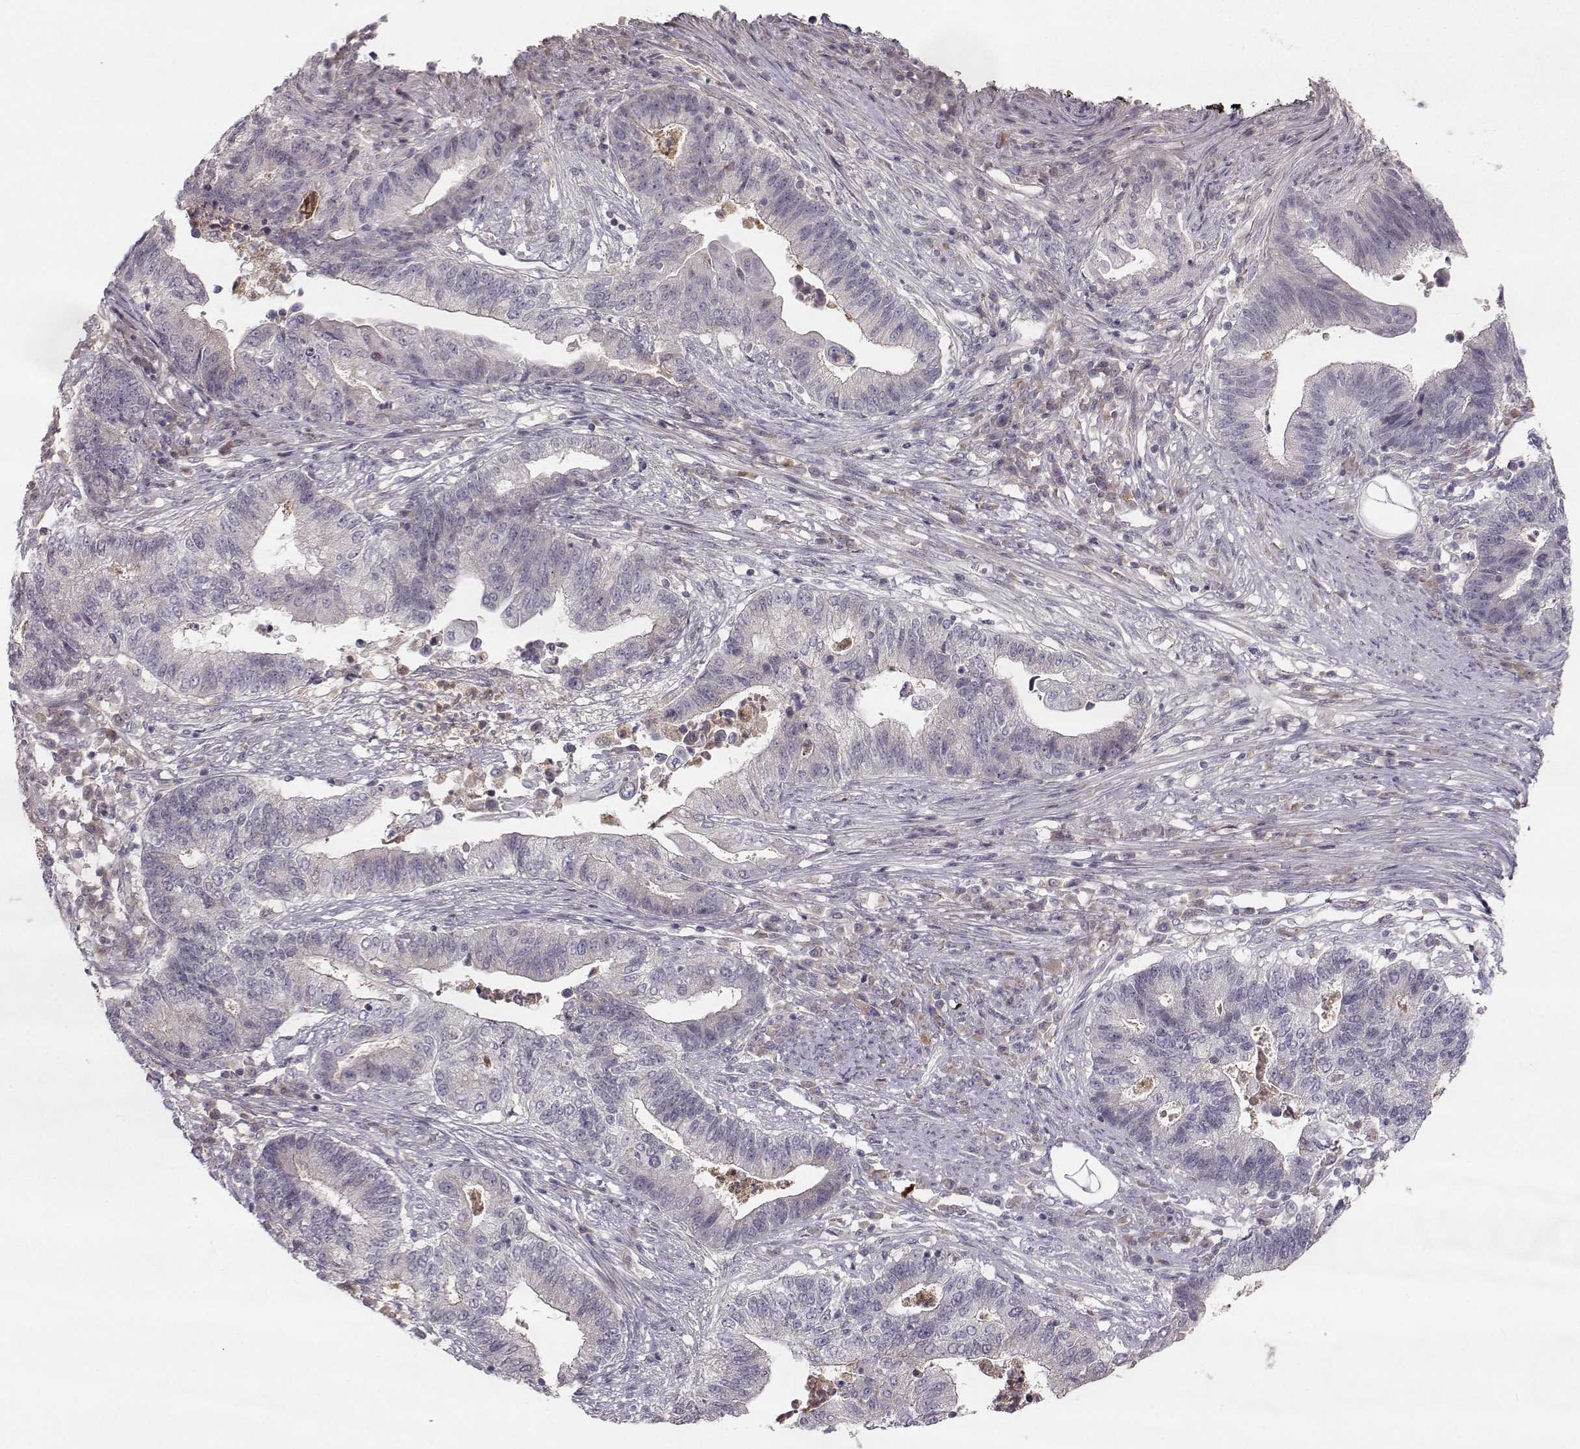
{"staining": {"intensity": "negative", "quantity": "none", "location": "none"}, "tissue": "endometrial cancer", "cell_type": "Tumor cells", "image_type": "cancer", "snomed": [{"axis": "morphology", "description": "Adenocarcinoma, NOS"}, {"axis": "topography", "description": "Uterus"}, {"axis": "topography", "description": "Endometrium"}], "caption": "The IHC histopathology image has no significant positivity in tumor cells of endometrial cancer (adenocarcinoma) tissue.", "gene": "OPRD1", "patient": {"sex": "female", "age": 54}}